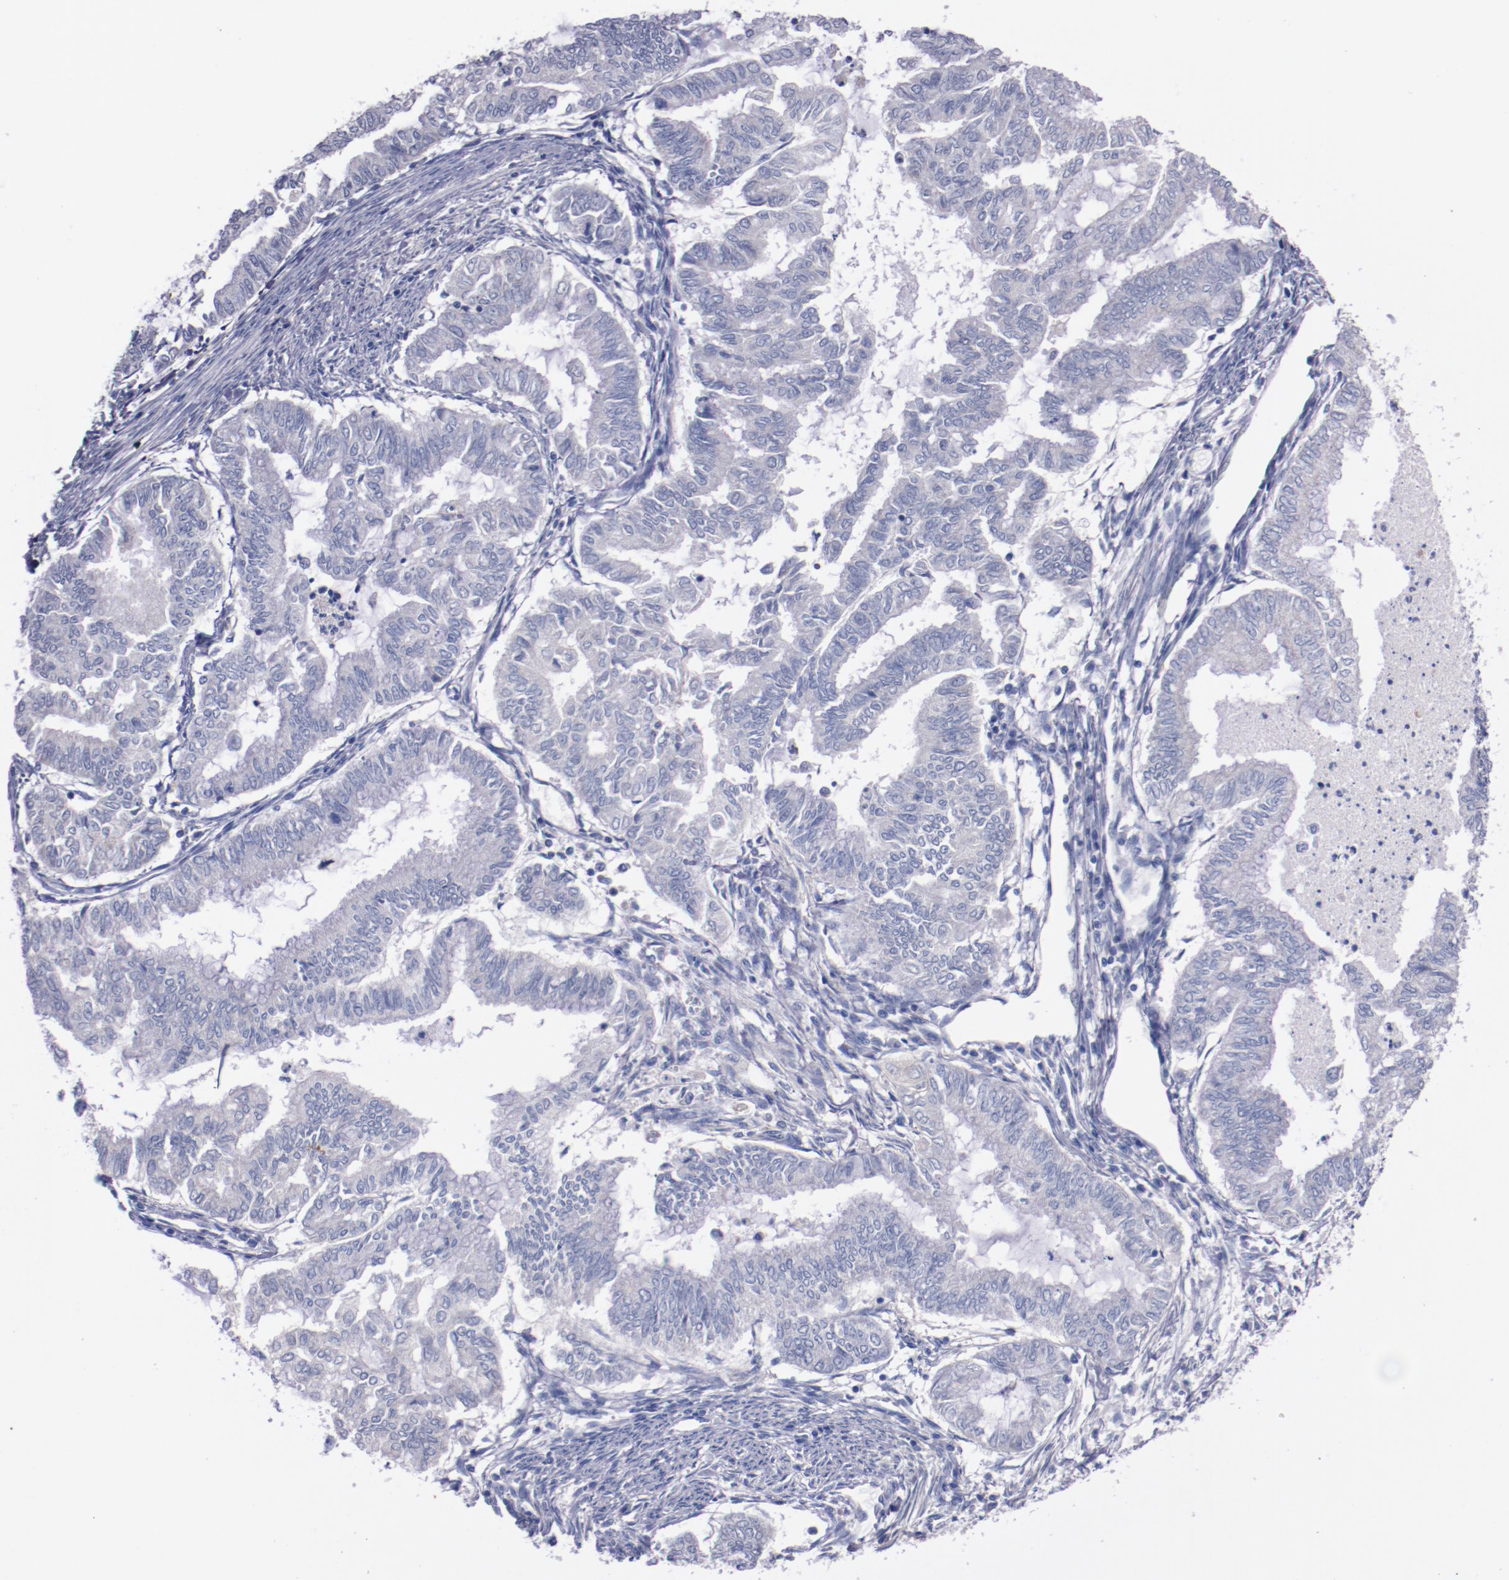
{"staining": {"intensity": "negative", "quantity": "none", "location": "none"}, "tissue": "endometrial cancer", "cell_type": "Tumor cells", "image_type": "cancer", "snomed": [{"axis": "morphology", "description": "Adenocarcinoma, NOS"}, {"axis": "topography", "description": "Endometrium"}], "caption": "Immunohistochemical staining of endometrial adenocarcinoma shows no significant expression in tumor cells.", "gene": "CNTNAP2", "patient": {"sex": "female", "age": 79}}